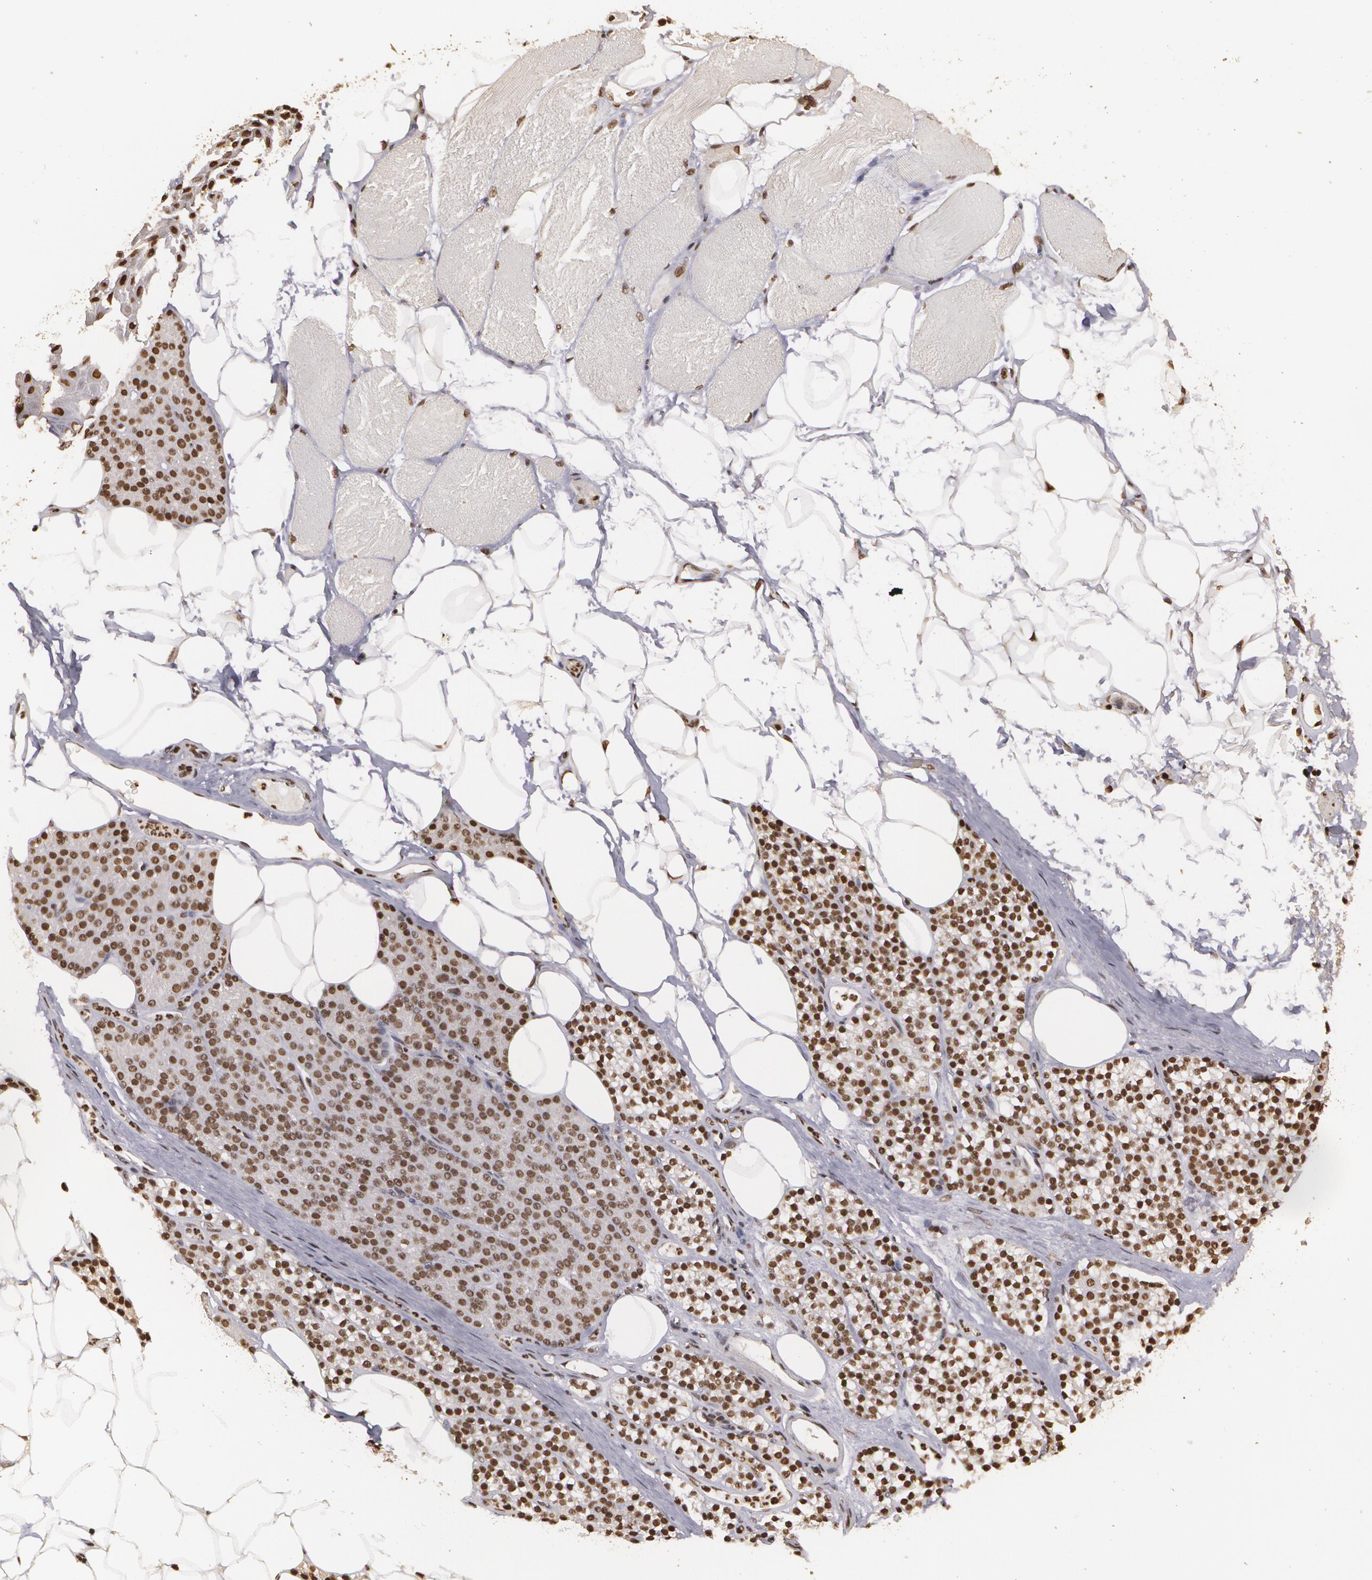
{"staining": {"intensity": "moderate", "quantity": ">75%", "location": "nuclear"}, "tissue": "skeletal muscle", "cell_type": "Myocytes", "image_type": "normal", "snomed": [{"axis": "morphology", "description": "Normal tissue, NOS"}, {"axis": "topography", "description": "Skeletal muscle"}, {"axis": "topography", "description": "Parathyroid gland"}], "caption": "Myocytes demonstrate medium levels of moderate nuclear positivity in about >75% of cells in benign skeletal muscle. Nuclei are stained in blue.", "gene": "RCOR1", "patient": {"sex": "female", "age": 37}}